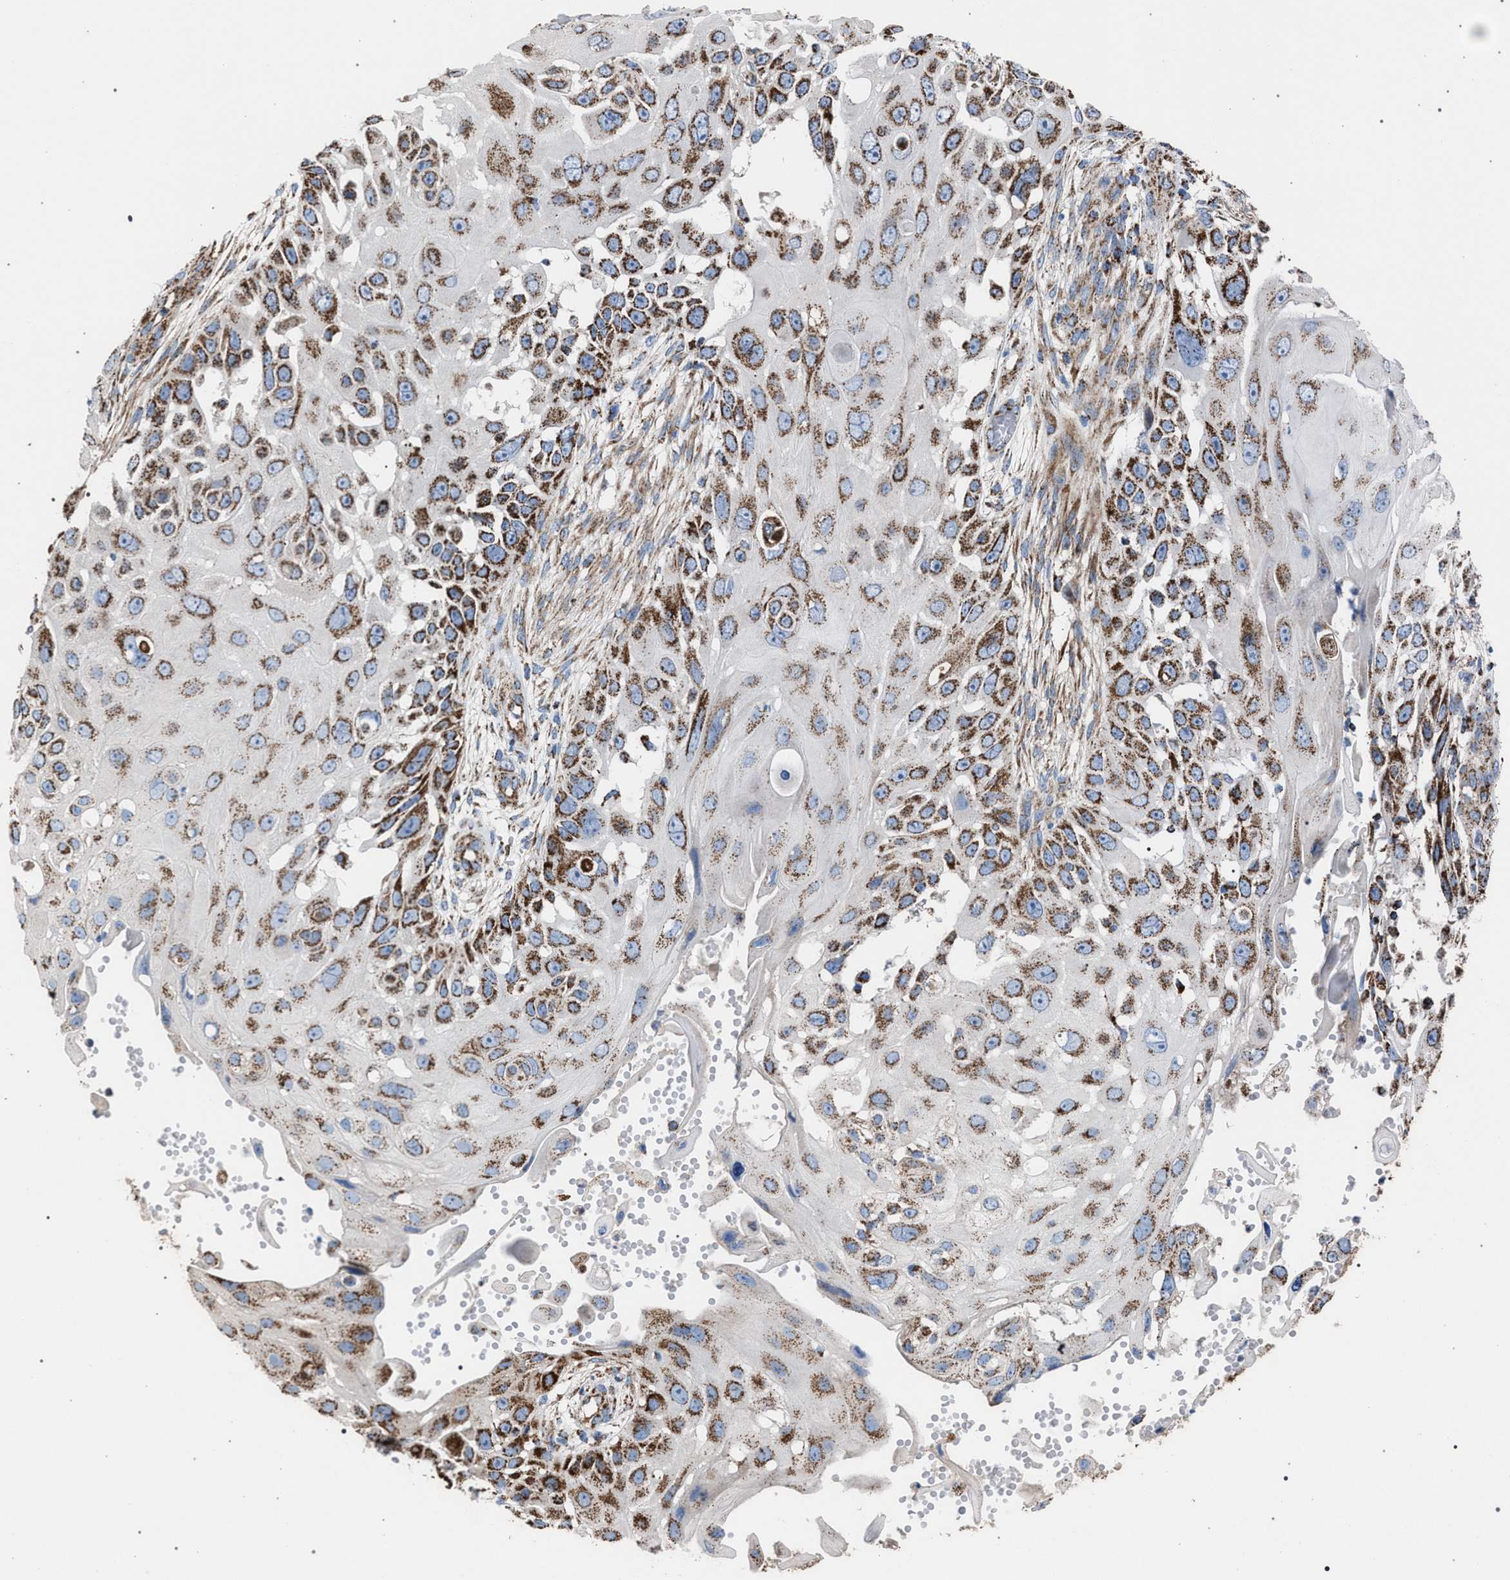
{"staining": {"intensity": "strong", "quantity": "25%-75%", "location": "cytoplasmic/membranous"}, "tissue": "skin cancer", "cell_type": "Tumor cells", "image_type": "cancer", "snomed": [{"axis": "morphology", "description": "Squamous cell carcinoma, NOS"}, {"axis": "topography", "description": "Skin"}], "caption": "Skin squamous cell carcinoma stained for a protein (brown) exhibits strong cytoplasmic/membranous positive expression in approximately 25%-75% of tumor cells.", "gene": "VPS13A", "patient": {"sex": "female", "age": 44}}